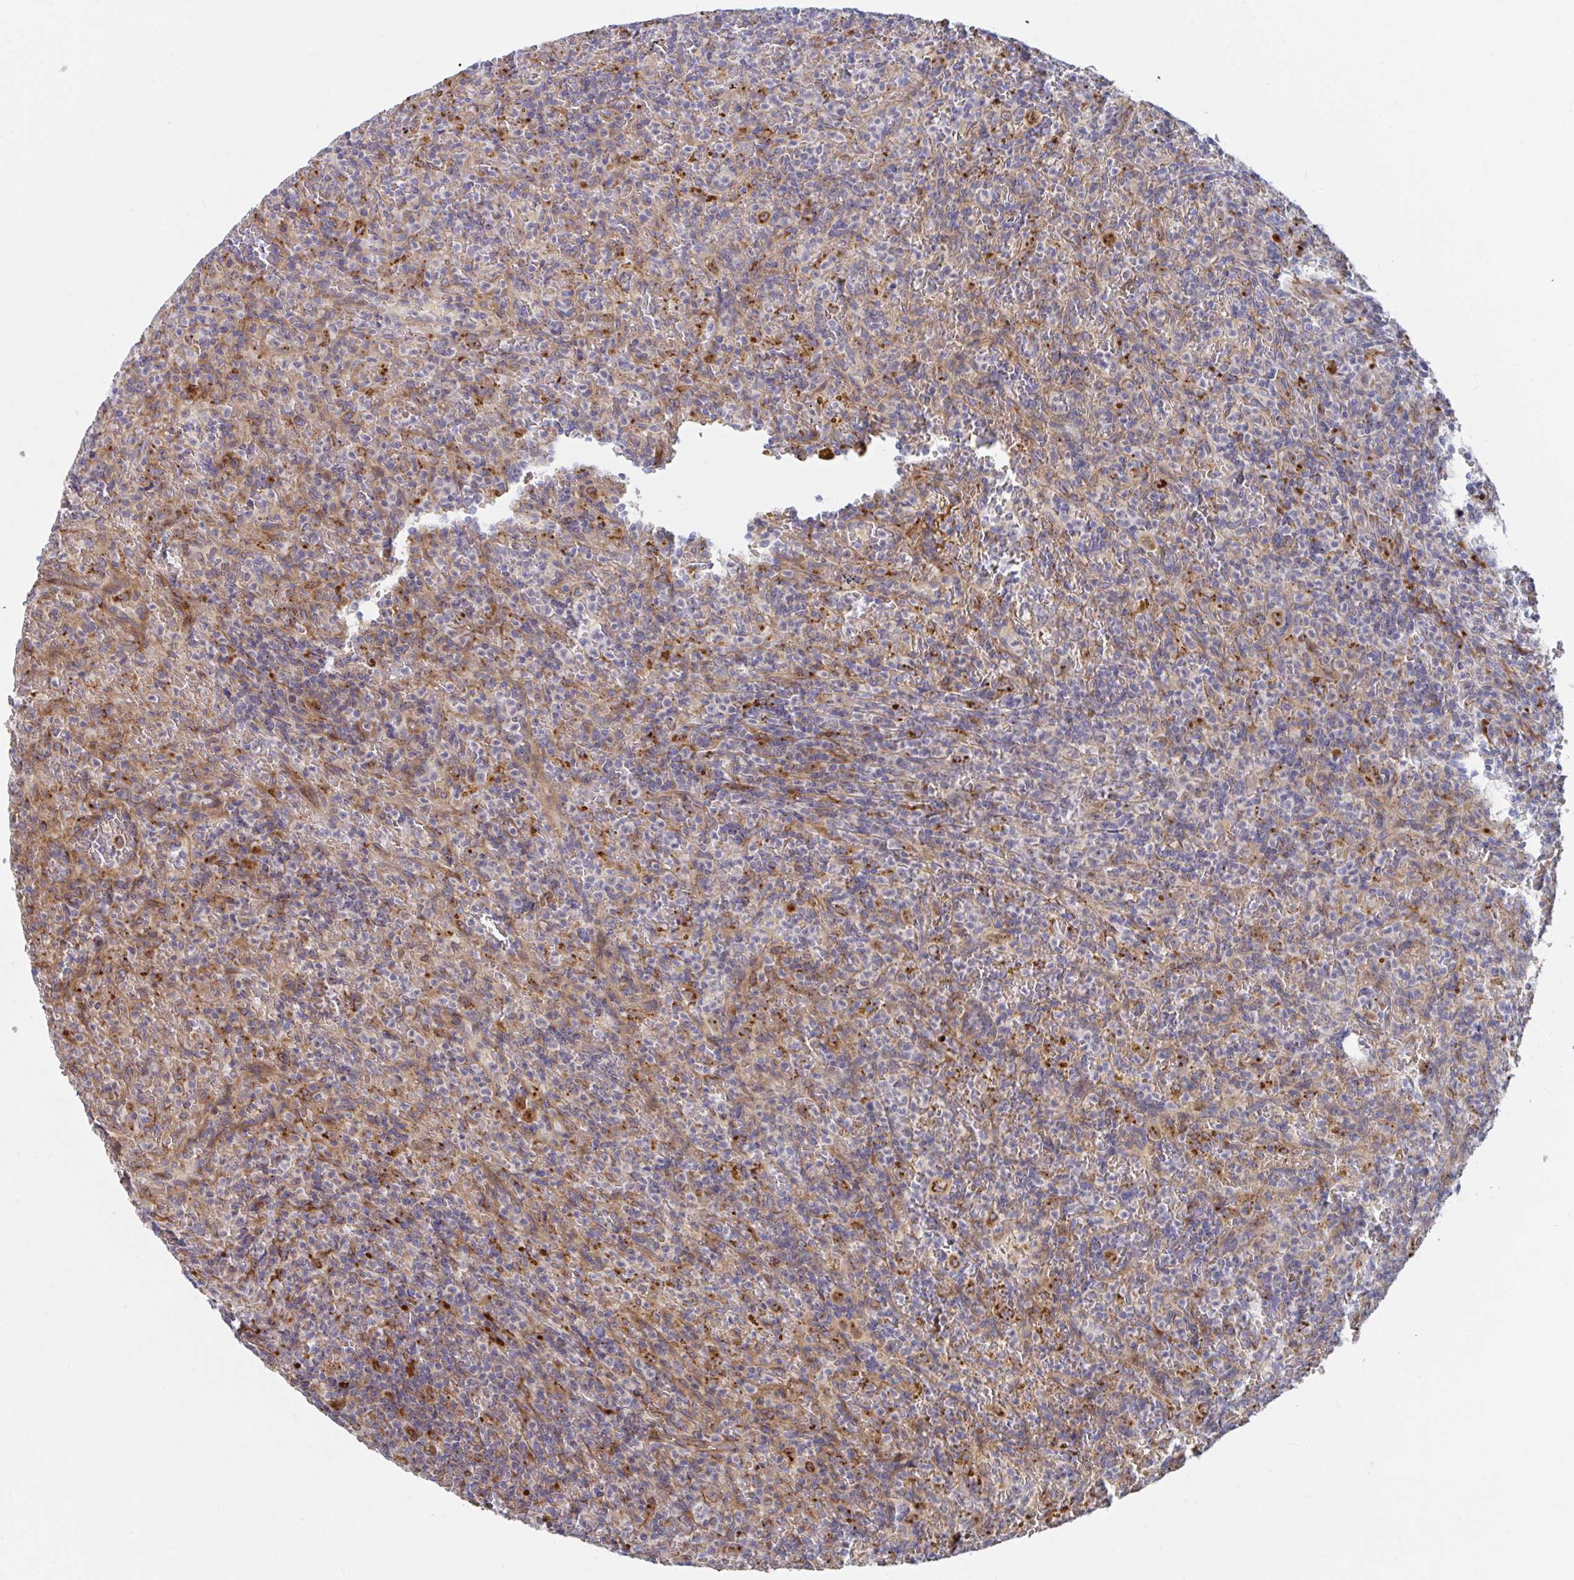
{"staining": {"intensity": "moderate", "quantity": "<25%", "location": "cytoplasmic/membranous"}, "tissue": "lymphoma", "cell_type": "Tumor cells", "image_type": "cancer", "snomed": [{"axis": "morphology", "description": "Malignant lymphoma, non-Hodgkin's type, Low grade"}, {"axis": "topography", "description": "Spleen"}], "caption": "Immunohistochemistry (IHC) image of human lymphoma stained for a protein (brown), which demonstrates low levels of moderate cytoplasmic/membranous expression in about <25% of tumor cells.", "gene": "FJX1", "patient": {"sex": "female", "age": 70}}